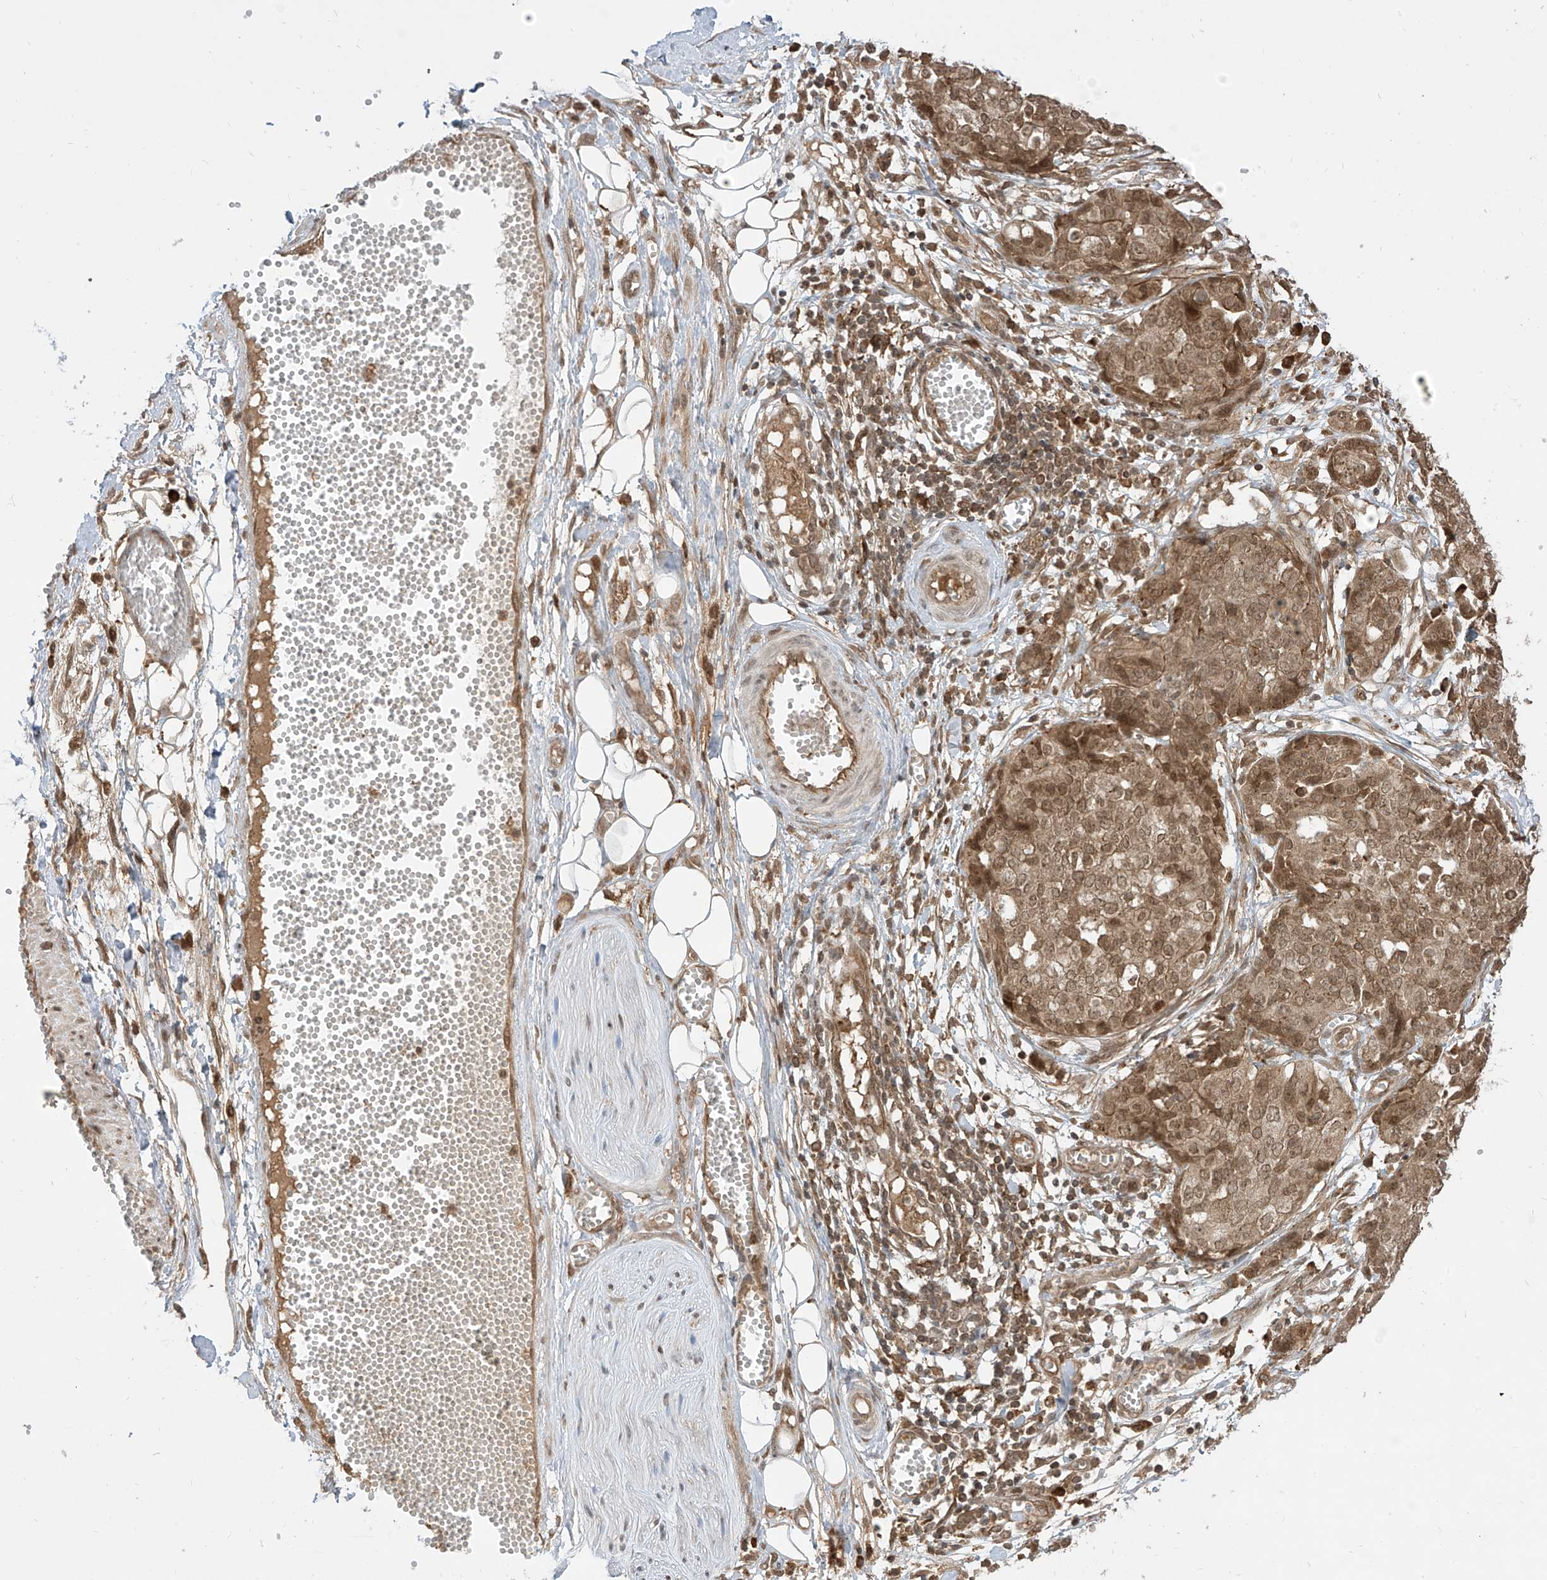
{"staining": {"intensity": "moderate", "quantity": ">75%", "location": "cytoplasmic/membranous,nuclear"}, "tissue": "ovarian cancer", "cell_type": "Tumor cells", "image_type": "cancer", "snomed": [{"axis": "morphology", "description": "Cystadenocarcinoma, serous, NOS"}, {"axis": "topography", "description": "Soft tissue"}, {"axis": "topography", "description": "Ovary"}], "caption": "Ovarian cancer (serous cystadenocarcinoma) was stained to show a protein in brown. There is medium levels of moderate cytoplasmic/membranous and nuclear expression in about >75% of tumor cells.", "gene": "LCOR", "patient": {"sex": "female", "age": 57}}